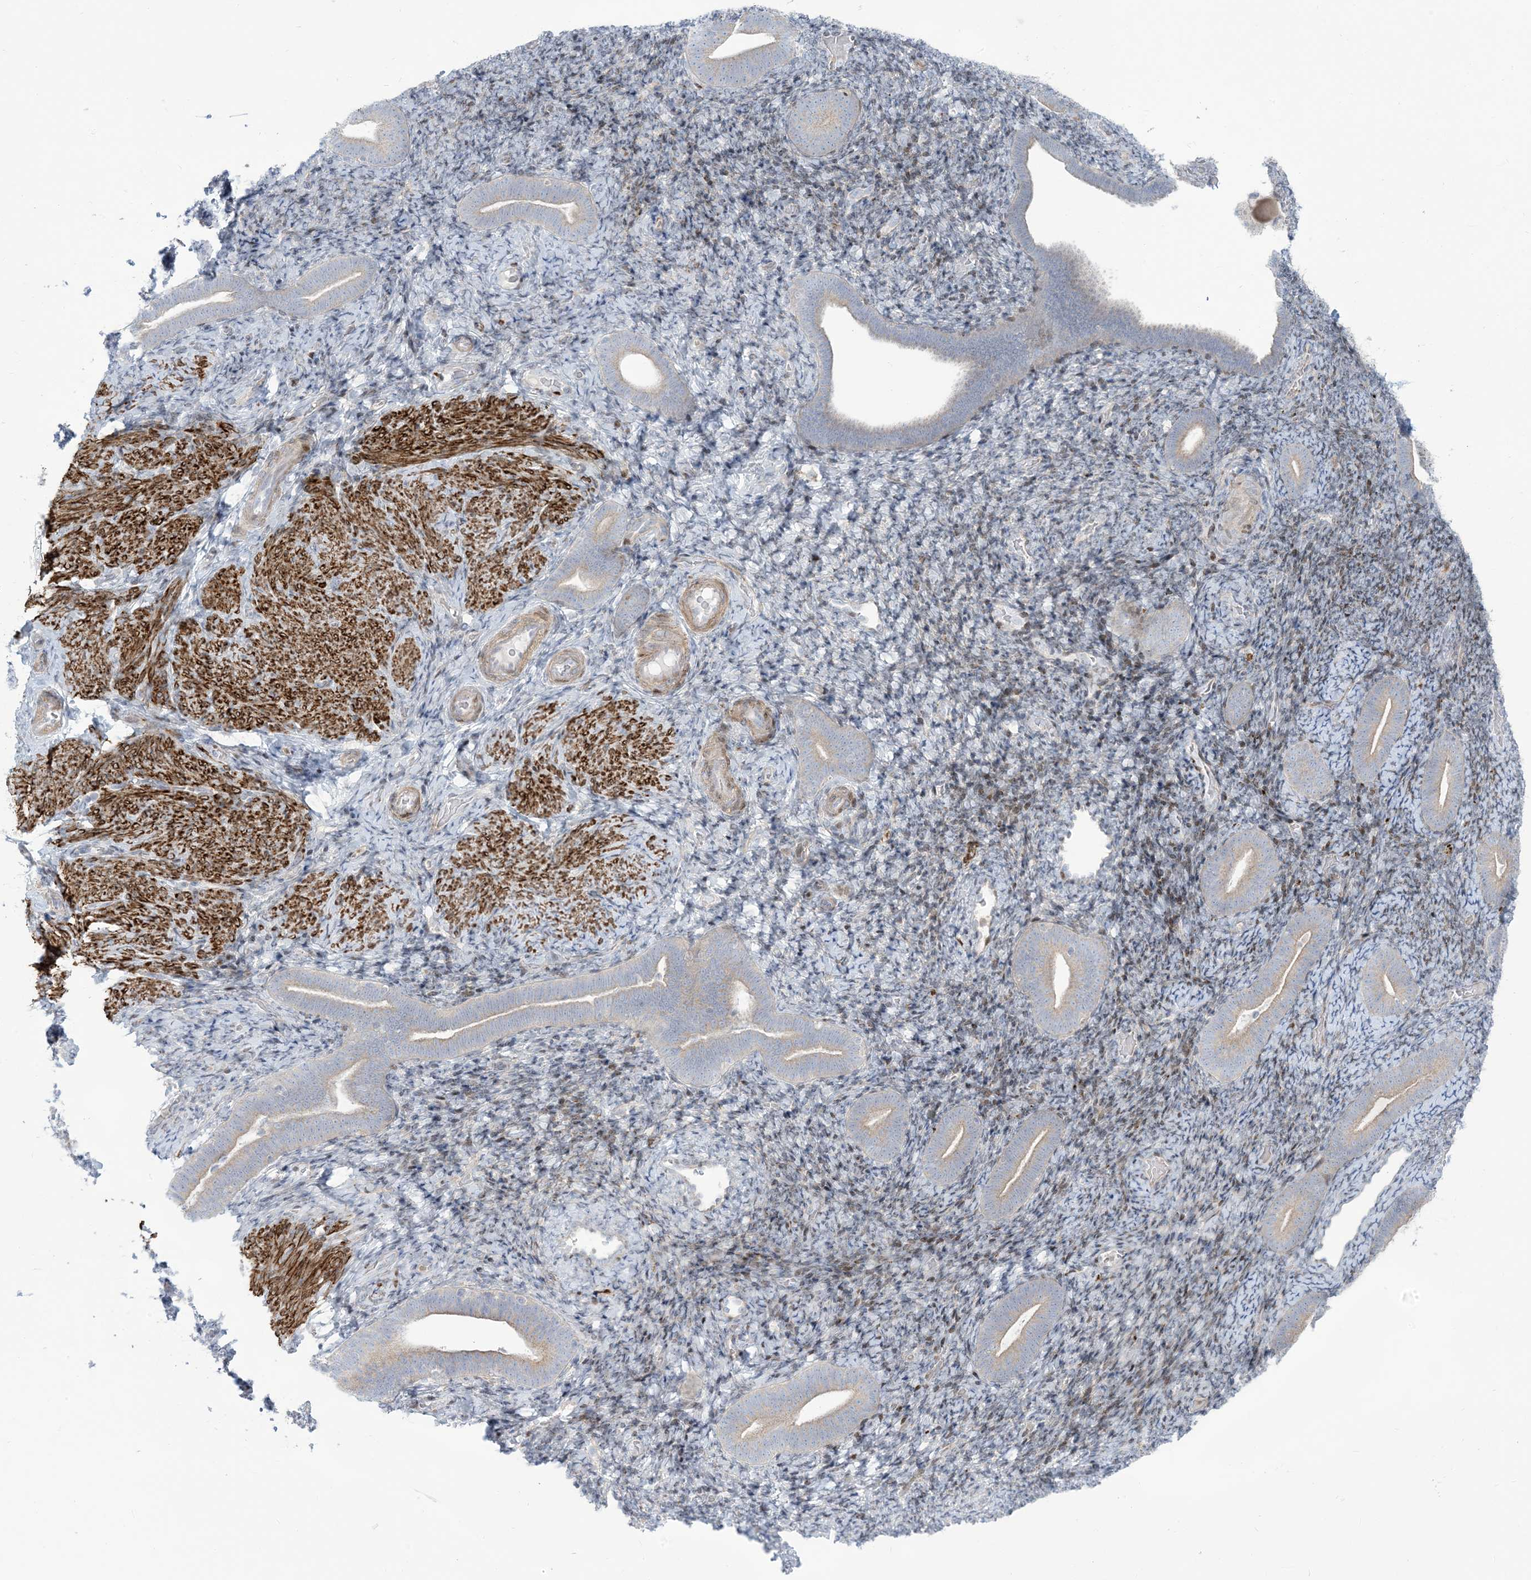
{"staining": {"intensity": "negative", "quantity": "none", "location": "none"}, "tissue": "endometrium", "cell_type": "Cells in endometrial stroma", "image_type": "normal", "snomed": [{"axis": "morphology", "description": "Normal tissue, NOS"}, {"axis": "topography", "description": "Endometrium"}], "caption": "Micrograph shows no significant protein positivity in cells in endometrial stroma of unremarkable endometrium. (DAB immunohistochemistry (IHC), high magnification).", "gene": "AFTPH", "patient": {"sex": "female", "age": 51}}